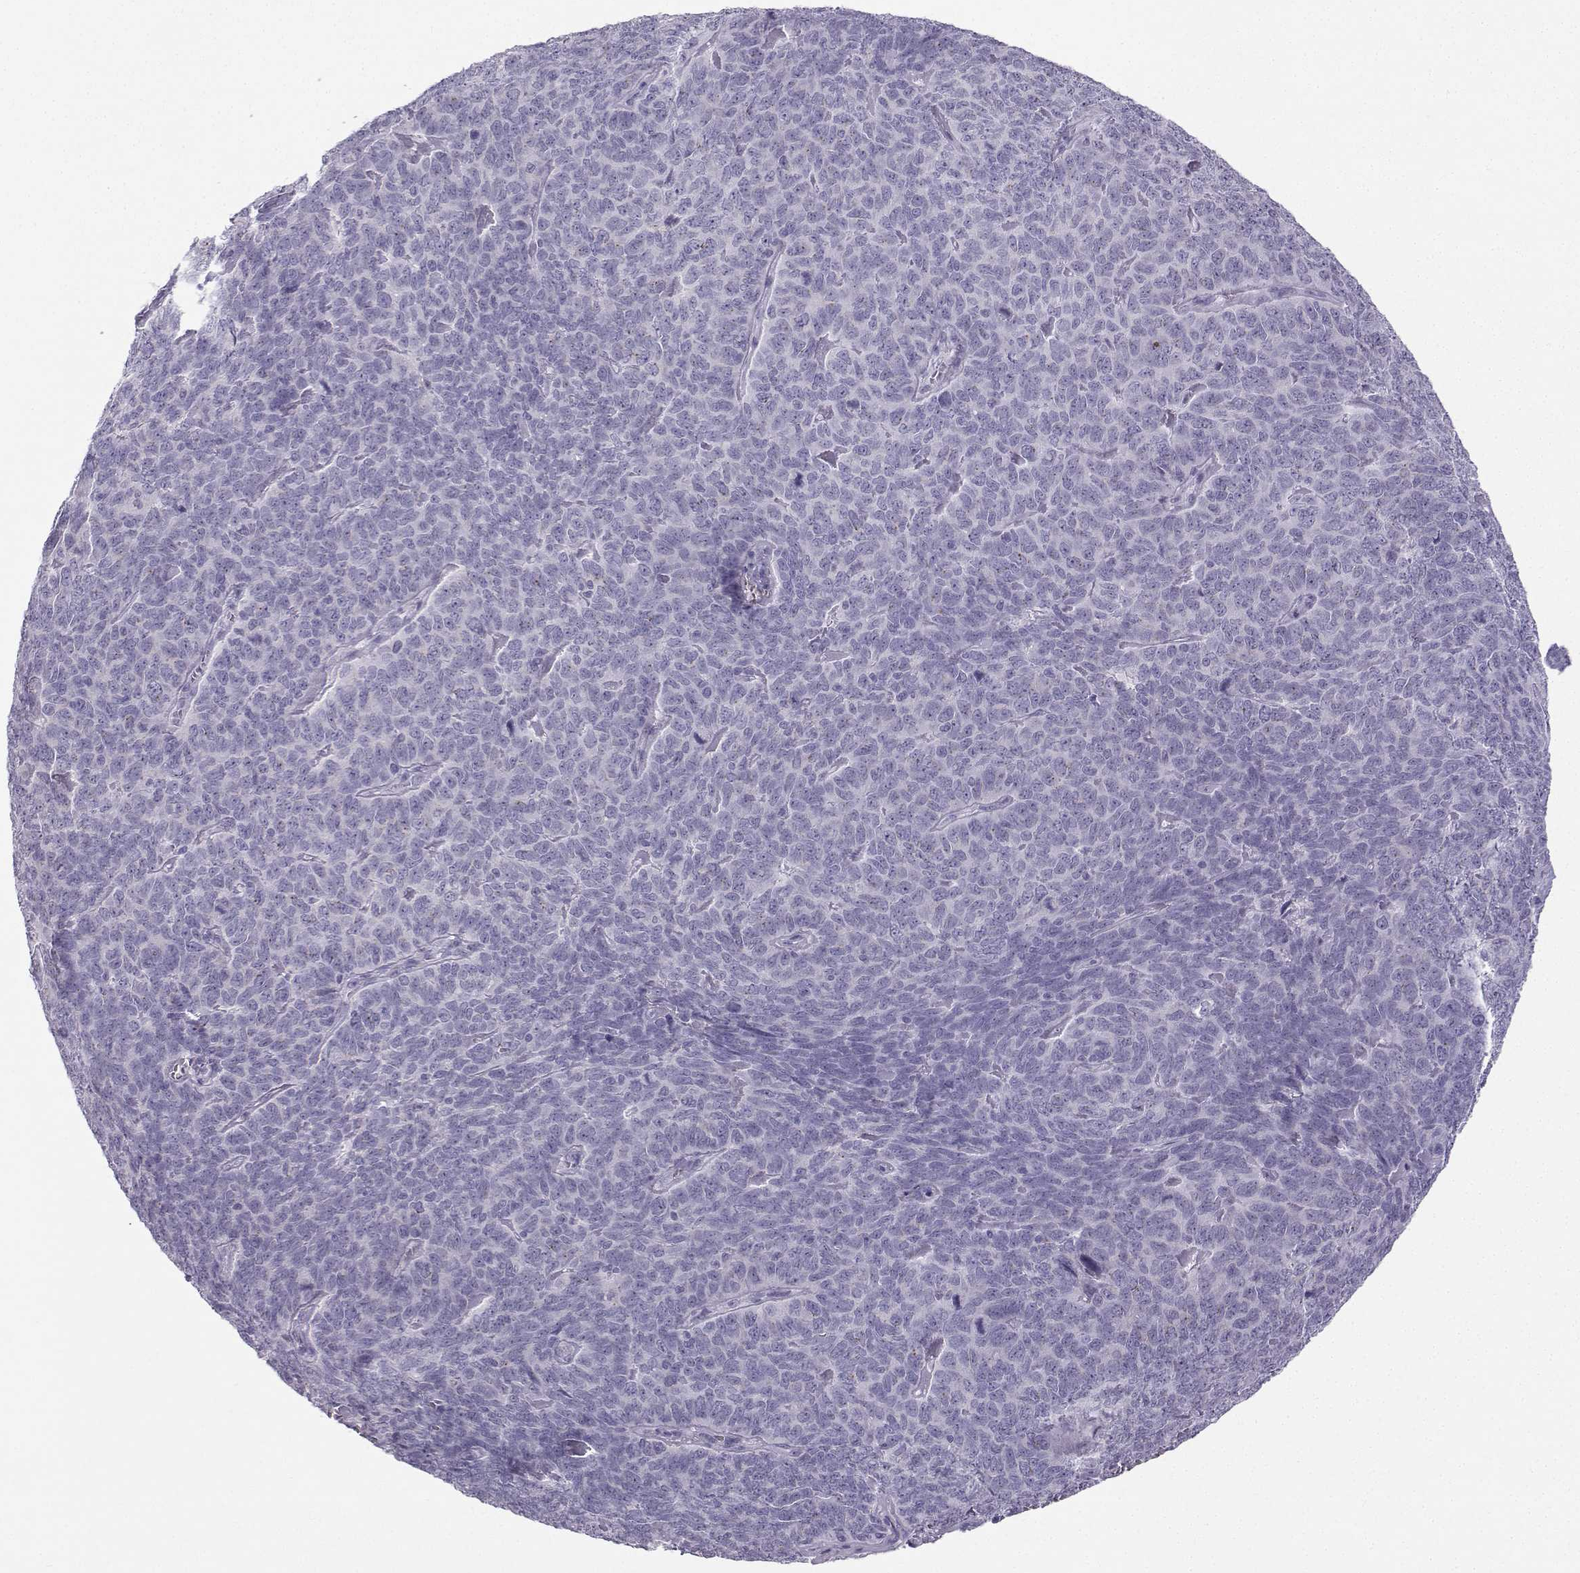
{"staining": {"intensity": "negative", "quantity": "none", "location": "none"}, "tissue": "skin cancer", "cell_type": "Tumor cells", "image_type": "cancer", "snomed": [{"axis": "morphology", "description": "Squamous cell carcinoma, NOS"}, {"axis": "topography", "description": "Skin"}, {"axis": "topography", "description": "Anal"}], "caption": "An immunohistochemistry micrograph of skin squamous cell carcinoma is shown. There is no staining in tumor cells of skin squamous cell carcinoma. The staining is performed using DAB (3,3'-diaminobenzidine) brown chromogen with nuclei counter-stained in using hematoxylin.", "gene": "ZBTB8B", "patient": {"sex": "female", "age": 51}}